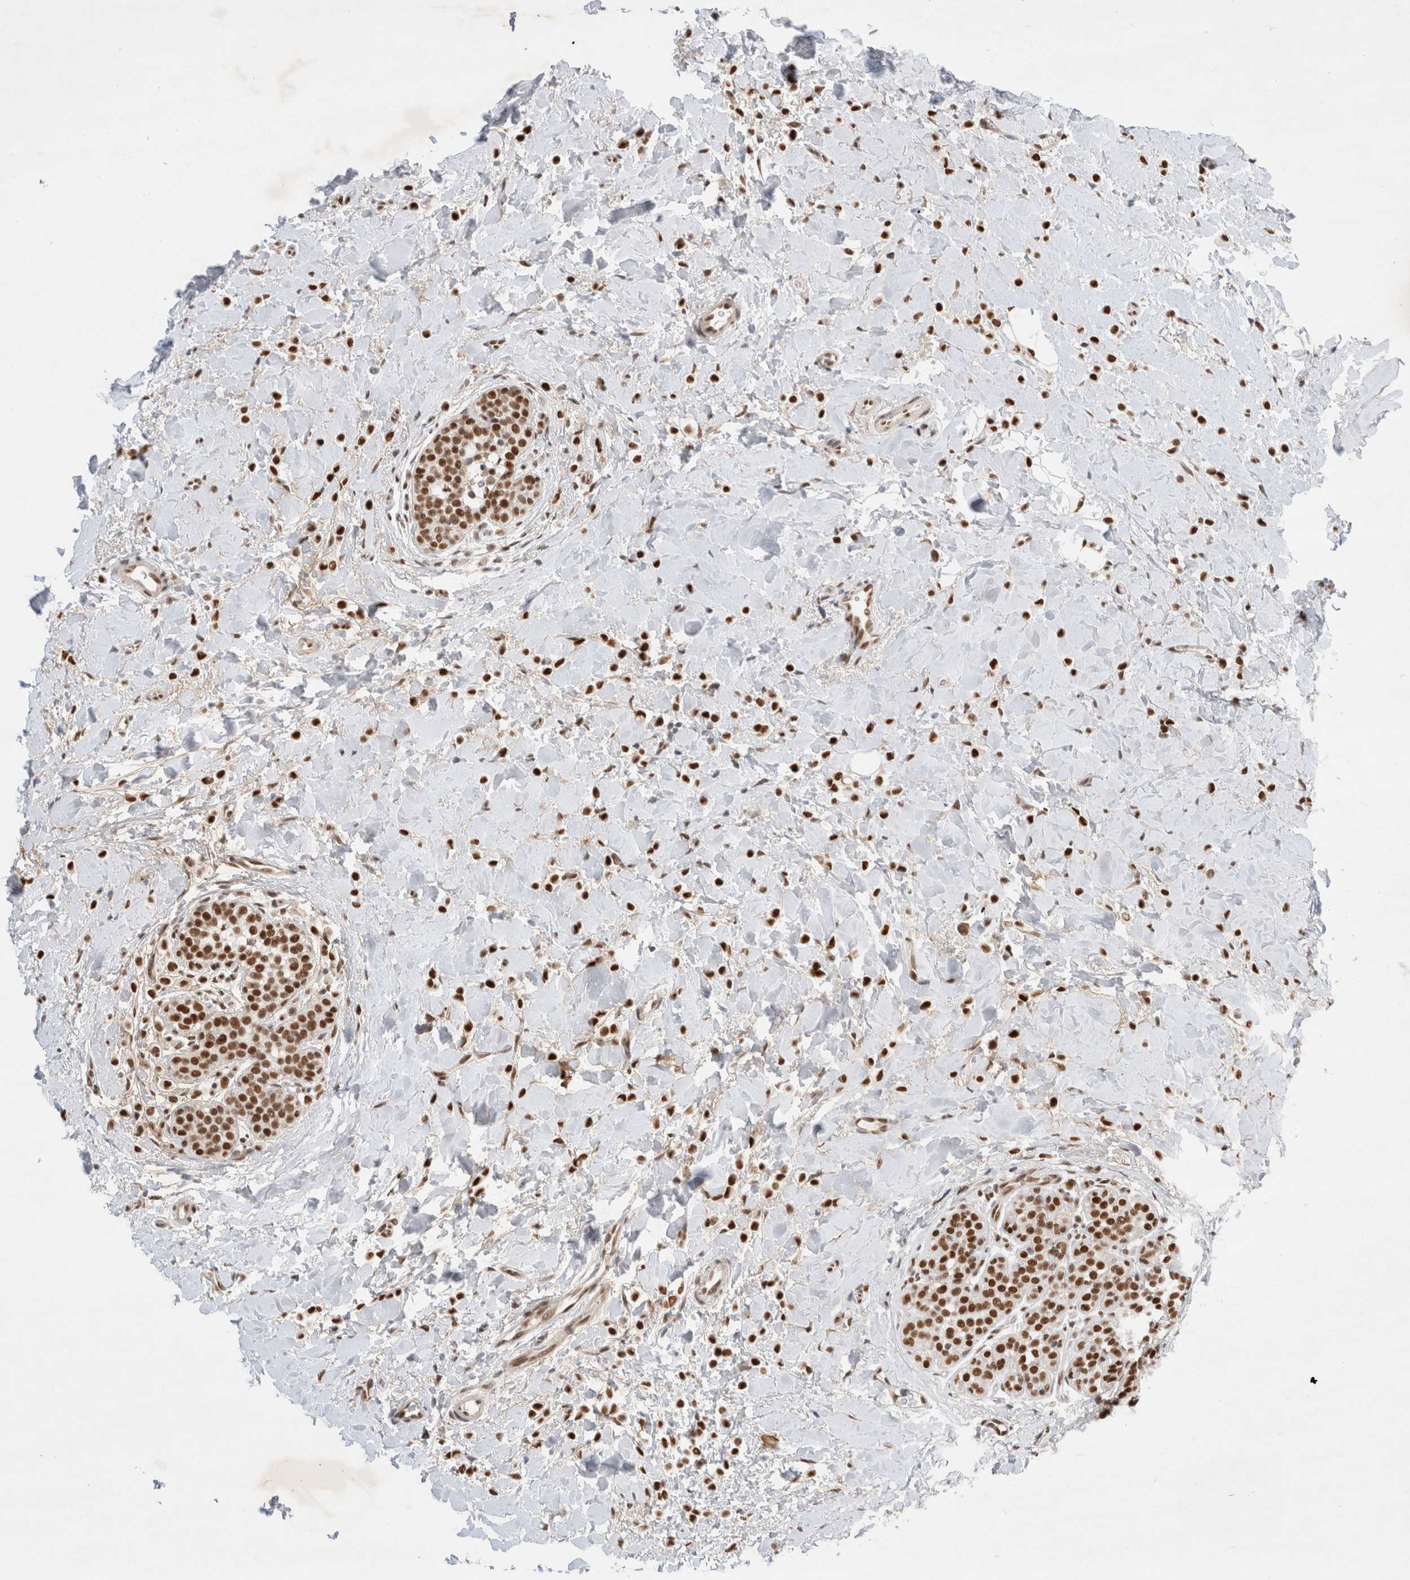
{"staining": {"intensity": "strong", "quantity": ">75%", "location": "nuclear"}, "tissue": "breast cancer", "cell_type": "Tumor cells", "image_type": "cancer", "snomed": [{"axis": "morphology", "description": "Normal tissue, NOS"}, {"axis": "morphology", "description": "Lobular carcinoma"}, {"axis": "topography", "description": "Breast"}], "caption": "A high-resolution photomicrograph shows immunohistochemistry staining of lobular carcinoma (breast), which shows strong nuclear positivity in approximately >75% of tumor cells. Using DAB (brown) and hematoxylin (blue) stains, captured at high magnification using brightfield microscopy.", "gene": "GTF2I", "patient": {"sex": "female", "age": 50}}